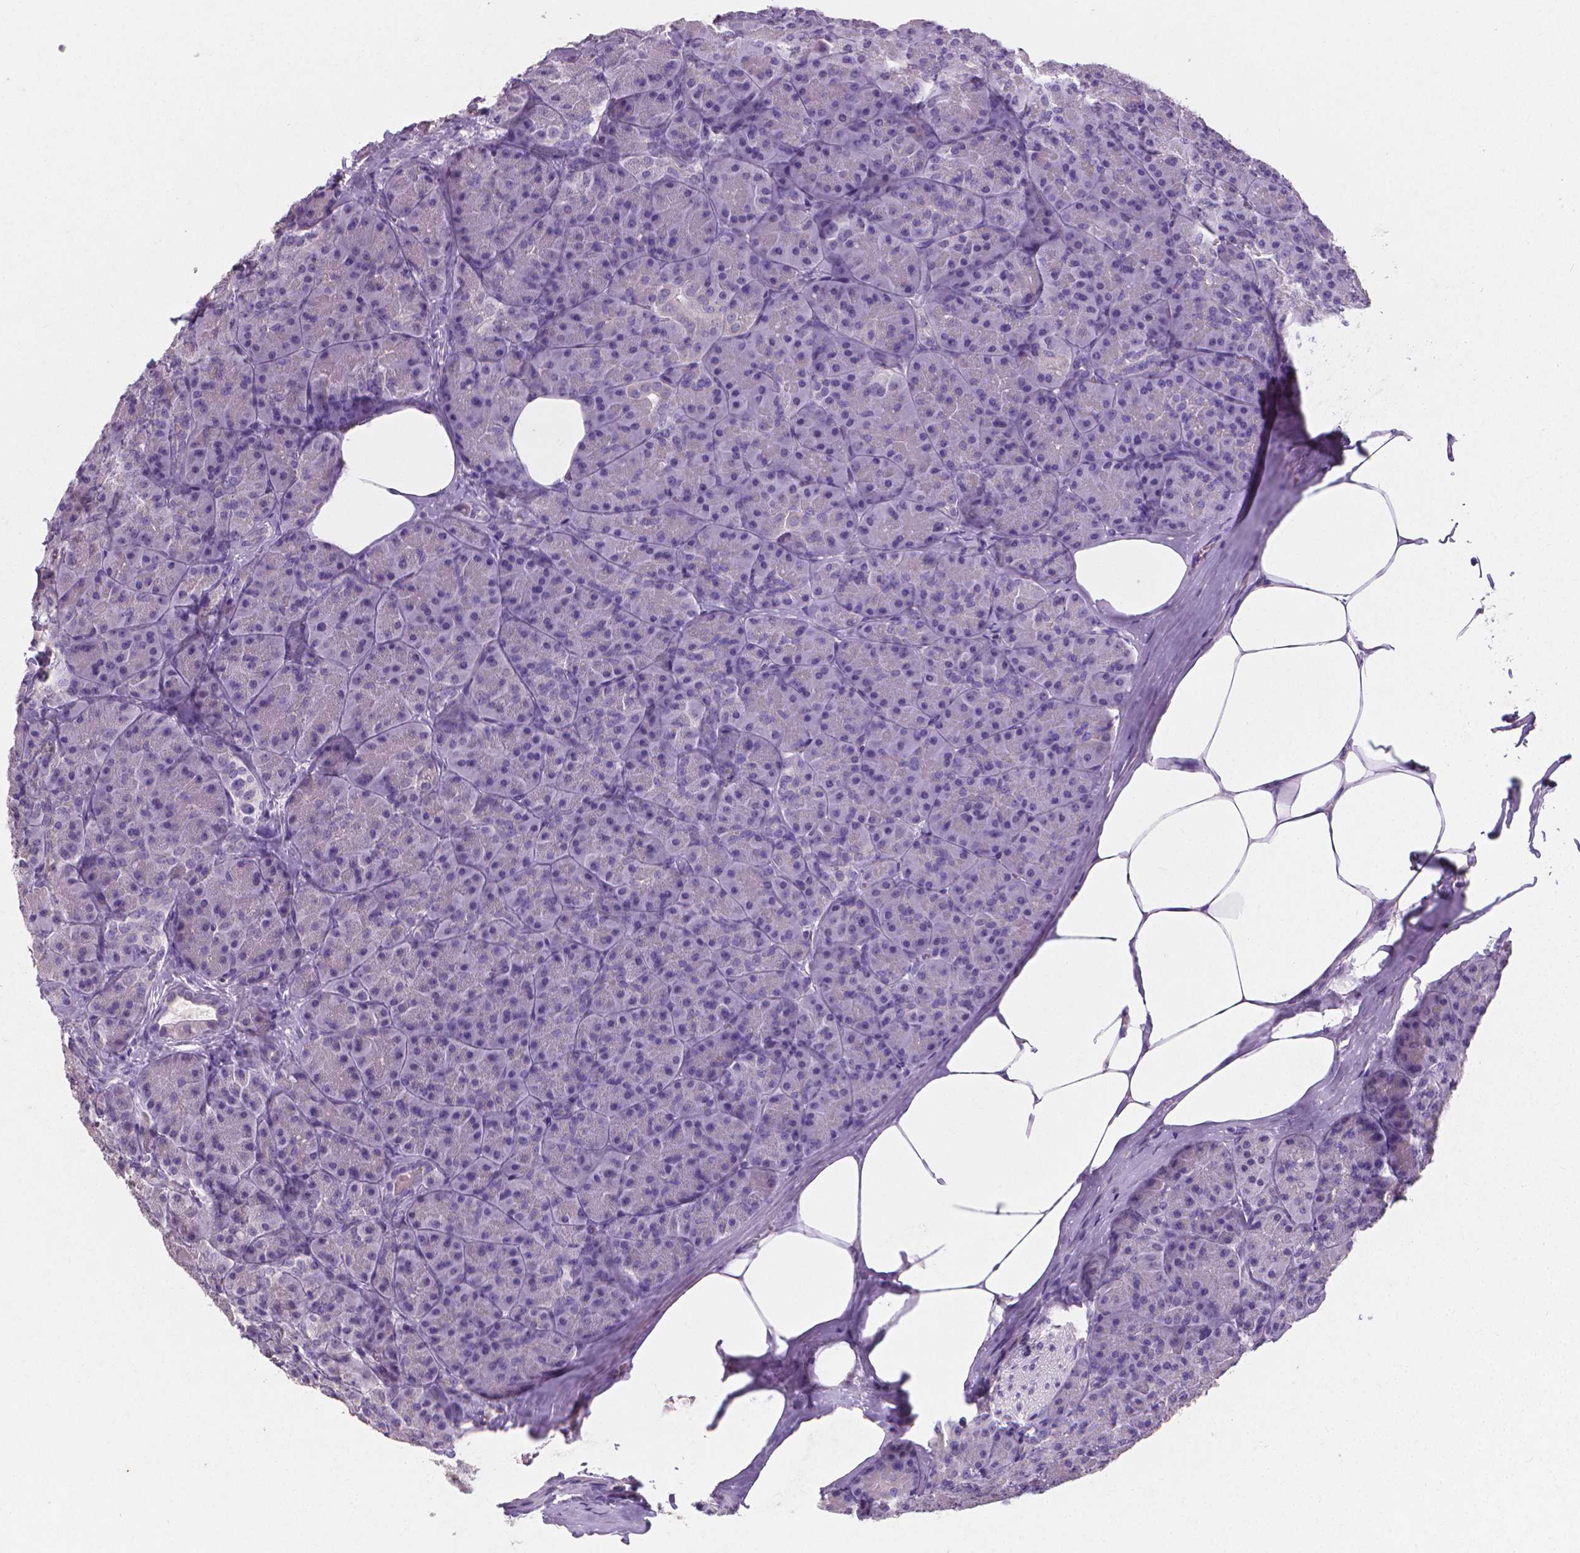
{"staining": {"intensity": "negative", "quantity": "none", "location": "none"}, "tissue": "pancreas", "cell_type": "Exocrine glandular cells", "image_type": "normal", "snomed": [{"axis": "morphology", "description": "Normal tissue, NOS"}, {"axis": "topography", "description": "Pancreas"}], "caption": "Exocrine glandular cells show no significant protein positivity in benign pancreas. The staining was performed using DAB (3,3'-diaminobenzidine) to visualize the protein expression in brown, while the nuclei were stained in blue with hematoxylin (Magnification: 20x).", "gene": "XPNPEP2", "patient": {"sex": "male", "age": 57}}